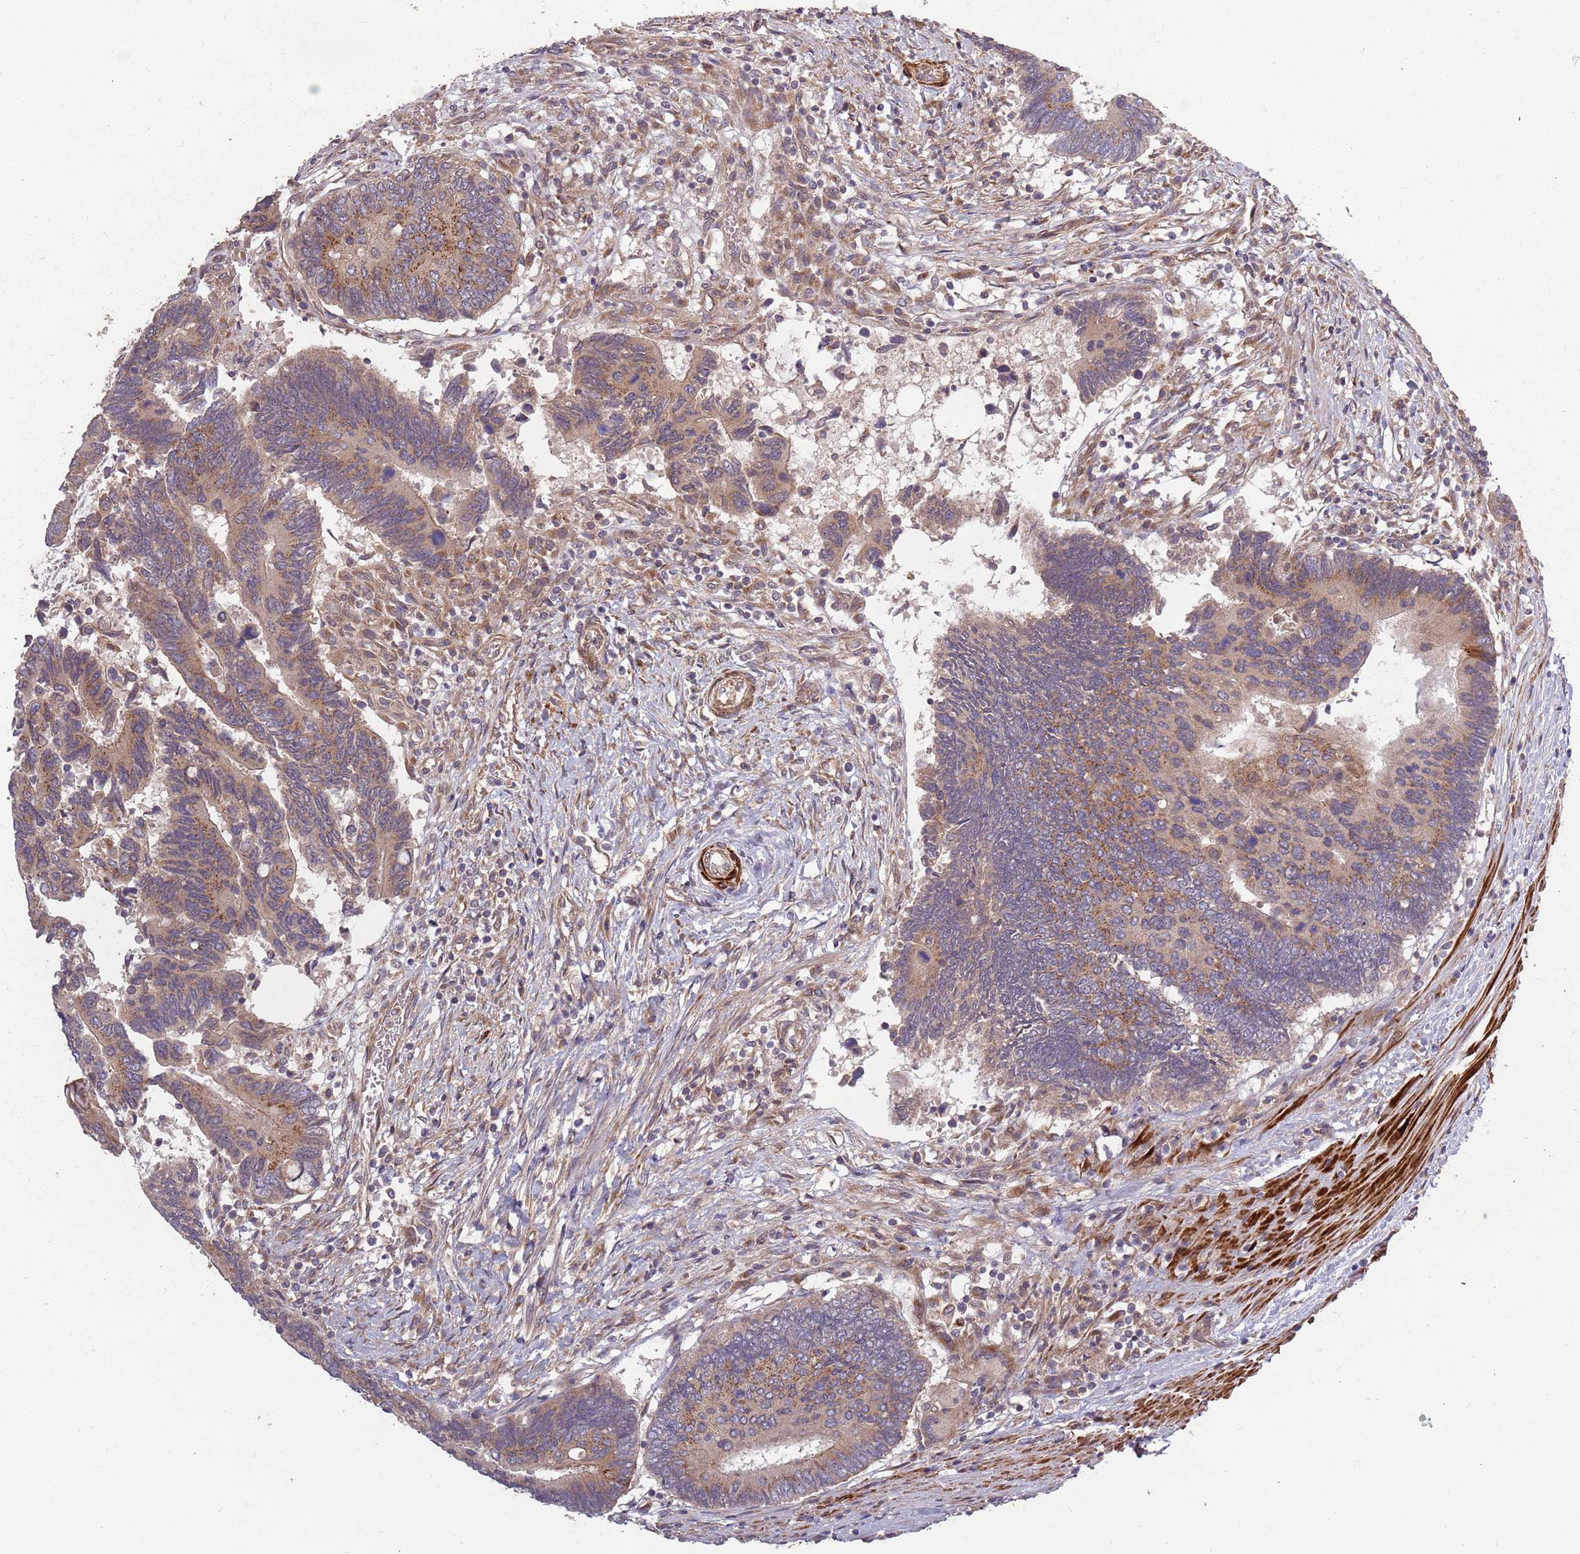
{"staining": {"intensity": "moderate", "quantity": ">75%", "location": "cytoplasmic/membranous"}, "tissue": "colorectal cancer", "cell_type": "Tumor cells", "image_type": "cancer", "snomed": [{"axis": "morphology", "description": "Adenocarcinoma, NOS"}, {"axis": "topography", "description": "Colon"}], "caption": "DAB immunohistochemical staining of human colorectal cancer (adenocarcinoma) shows moderate cytoplasmic/membranous protein expression in approximately >75% of tumor cells. The staining is performed using DAB brown chromogen to label protein expression. The nuclei are counter-stained blue using hematoxylin.", "gene": "PLD6", "patient": {"sex": "male", "age": 87}}